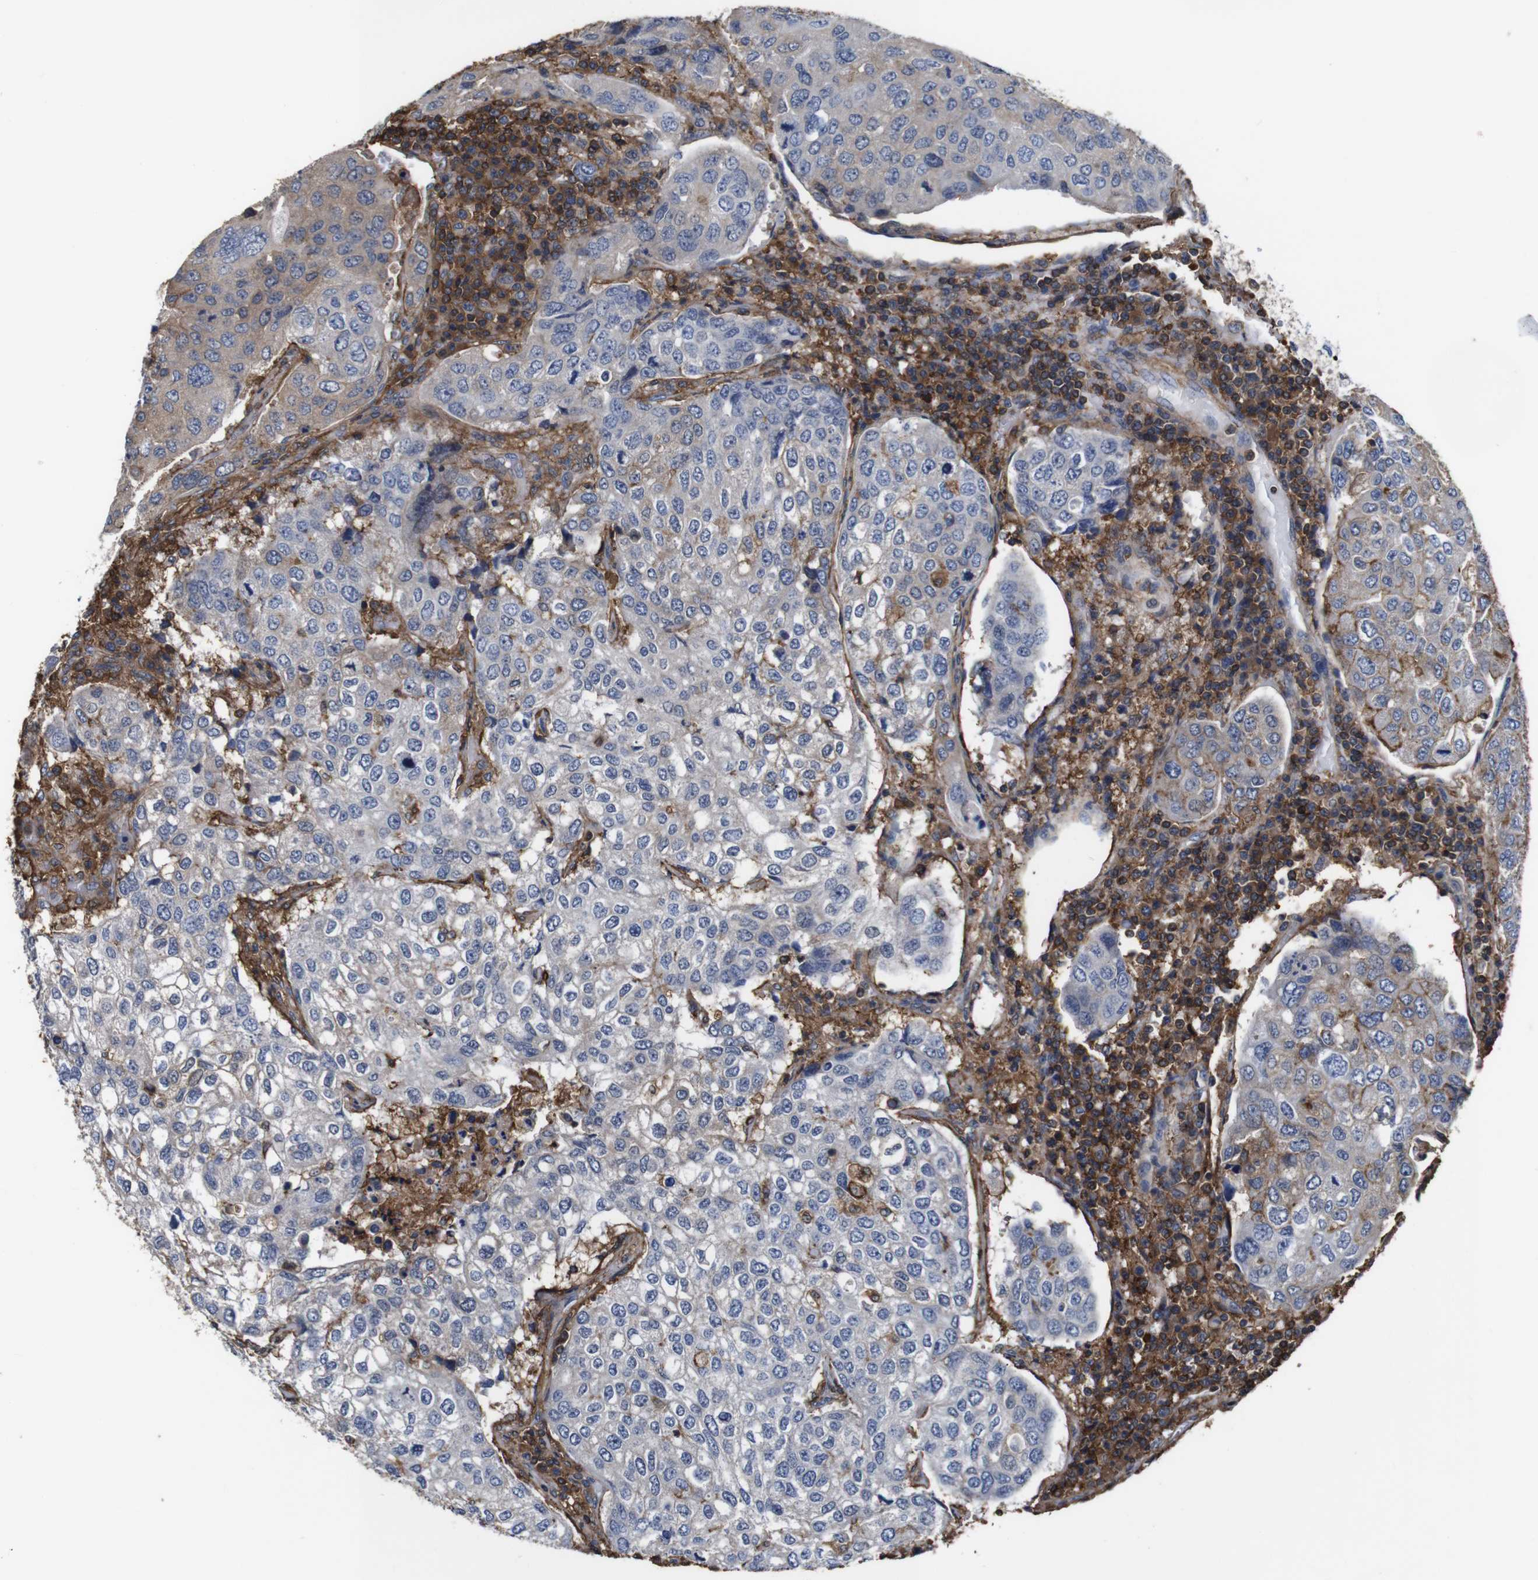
{"staining": {"intensity": "weak", "quantity": "25%-75%", "location": "cytoplasmic/membranous"}, "tissue": "urothelial cancer", "cell_type": "Tumor cells", "image_type": "cancer", "snomed": [{"axis": "morphology", "description": "Urothelial carcinoma, High grade"}, {"axis": "topography", "description": "Lymph node"}, {"axis": "topography", "description": "Urinary bladder"}], "caption": "Immunohistochemistry (IHC) (DAB) staining of urothelial cancer displays weak cytoplasmic/membranous protein staining in approximately 25%-75% of tumor cells.", "gene": "PI4KA", "patient": {"sex": "male", "age": 51}}